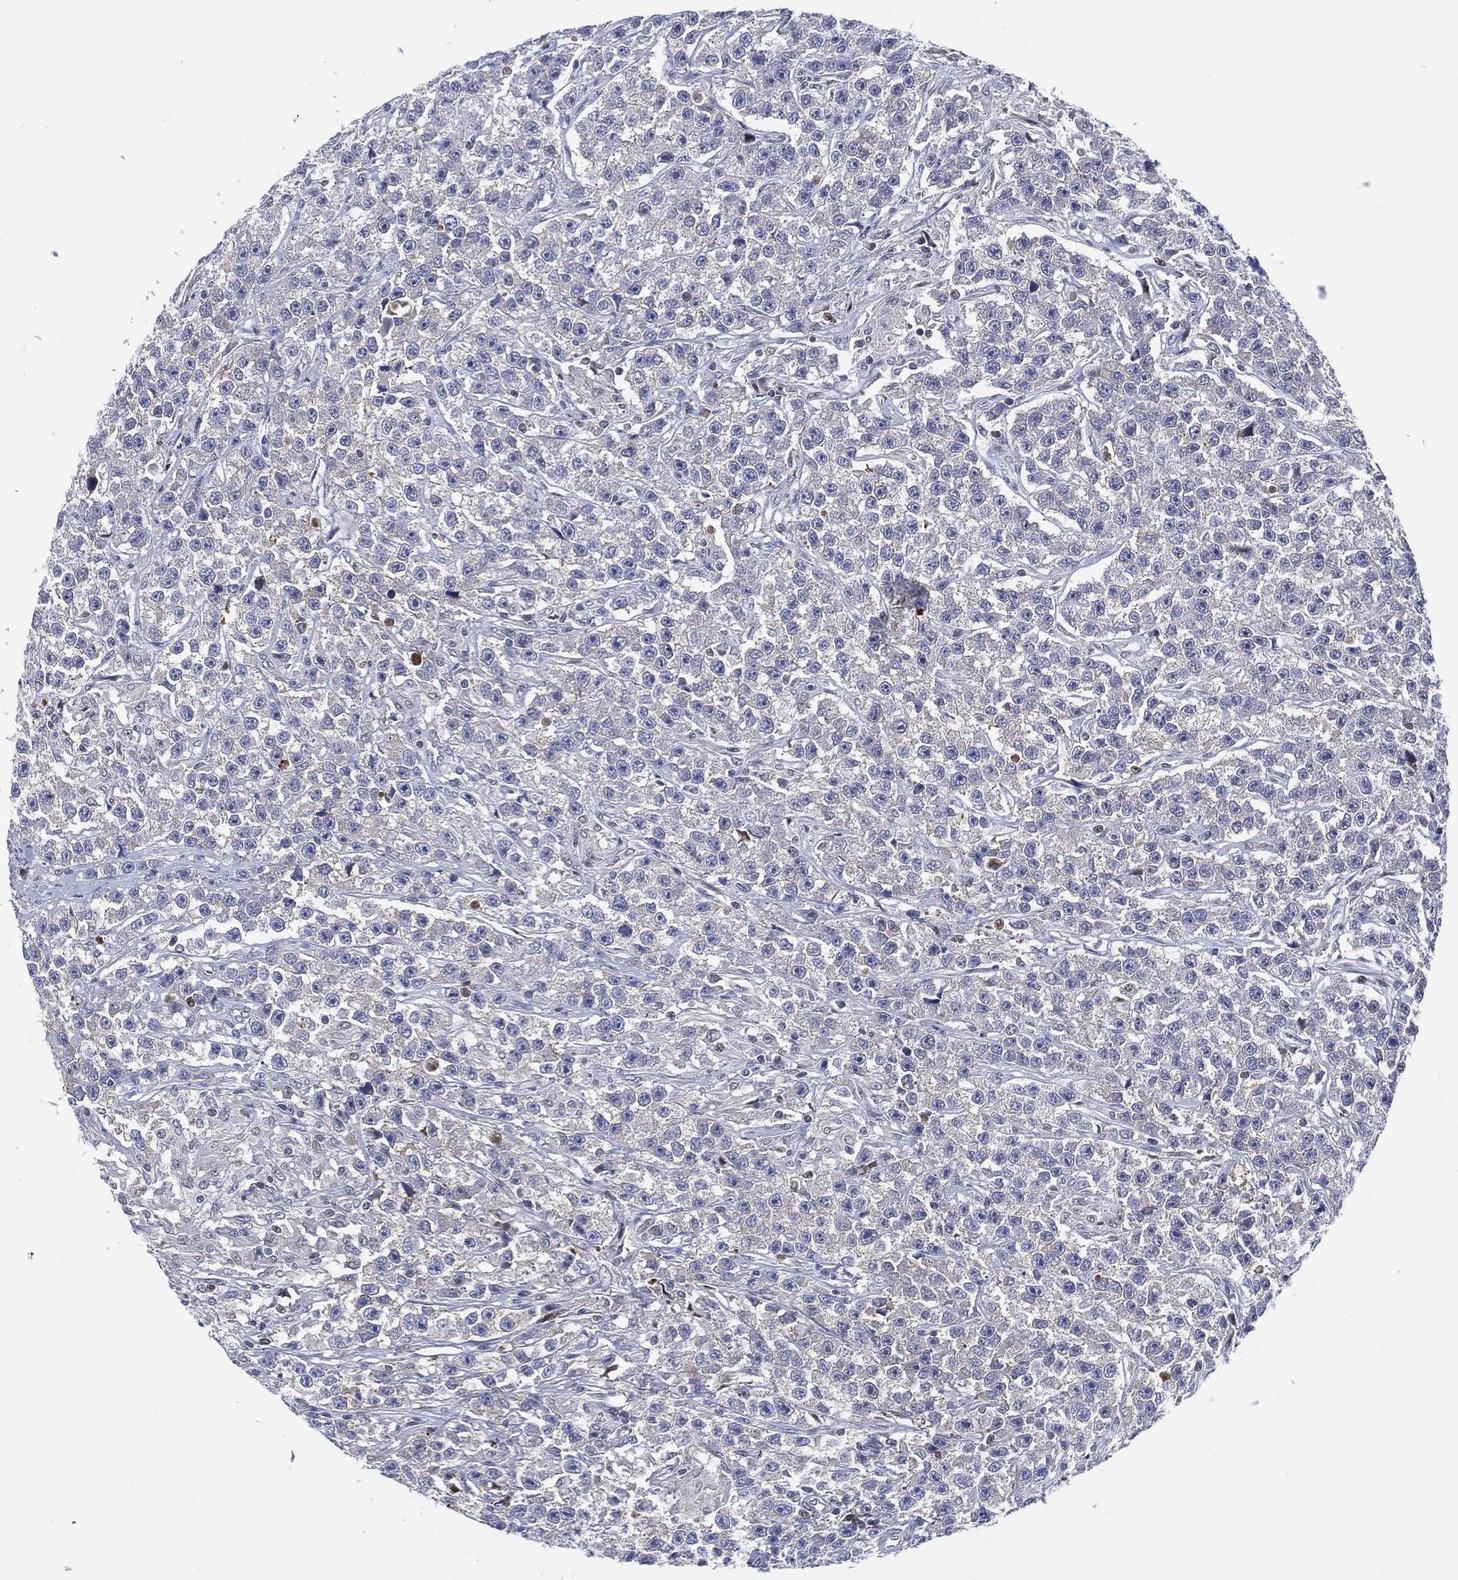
{"staining": {"intensity": "negative", "quantity": "none", "location": "none"}, "tissue": "testis cancer", "cell_type": "Tumor cells", "image_type": "cancer", "snomed": [{"axis": "morphology", "description": "Seminoma, NOS"}, {"axis": "topography", "description": "Testis"}], "caption": "This micrograph is of testis seminoma stained with immunohistochemistry (IHC) to label a protein in brown with the nuclei are counter-stained blue. There is no staining in tumor cells. (Stains: DAB (3,3'-diaminobenzidine) IHC with hematoxylin counter stain, Microscopy: brightfield microscopy at high magnification).", "gene": "SLC4A4", "patient": {"sex": "male", "age": 59}}